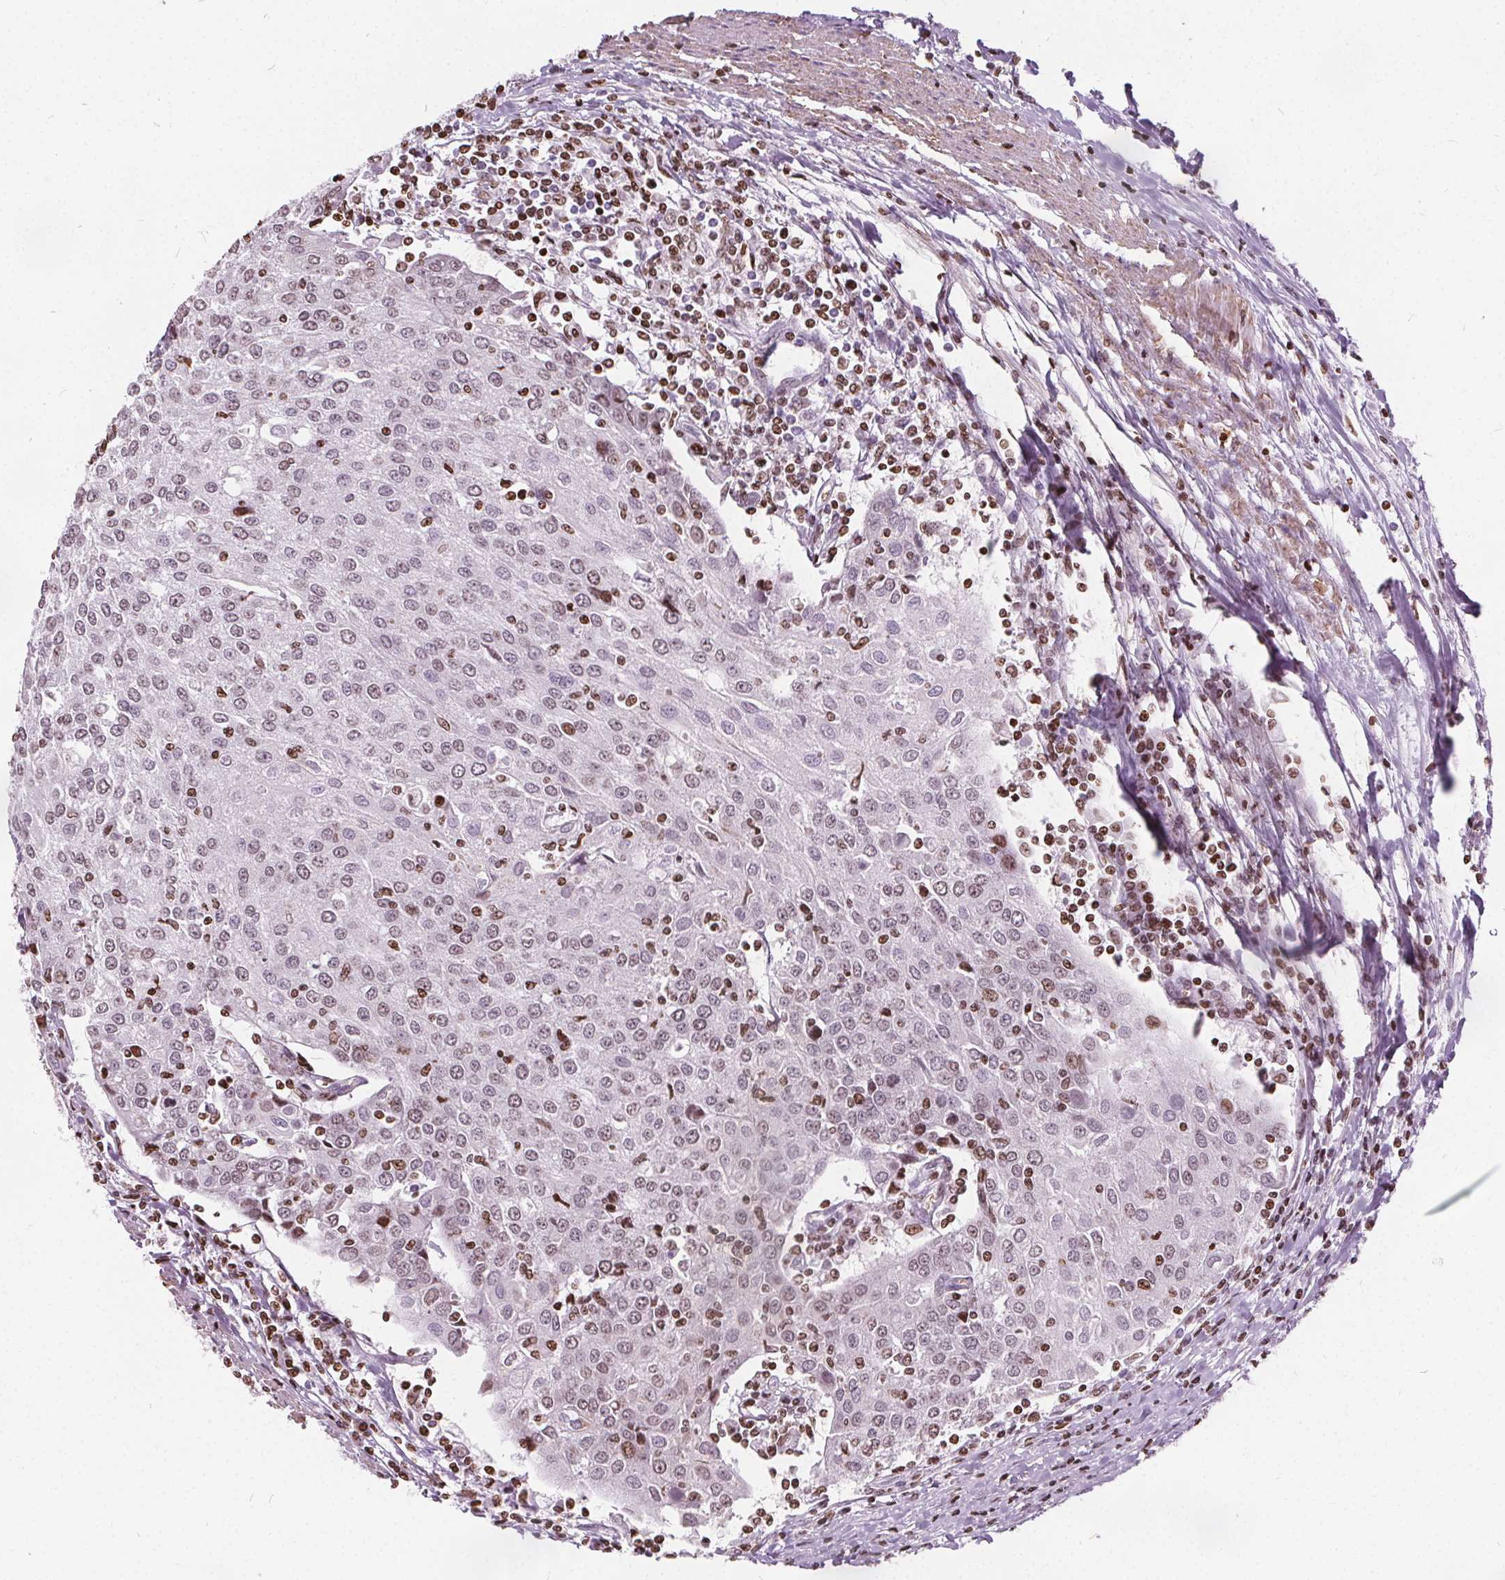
{"staining": {"intensity": "weak", "quantity": "25%-75%", "location": "nuclear"}, "tissue": "urothelial cancer", "cell_type": "Tumor cells", "image_type": "cancer", "snomed": [{"axis": "morphology", "description": "Urothelial carcinoma, High grade"}, {"axis": "topography", "description": "Urinary bladder"}], "caption": "Urothelial cancer was stained to show a protein in brown. There is low levels of weak nuclear expression in approximately 25%-75% of tumor cells.", "gene": "ISLR2", "patient": {"sex": "female", "age": 85}}